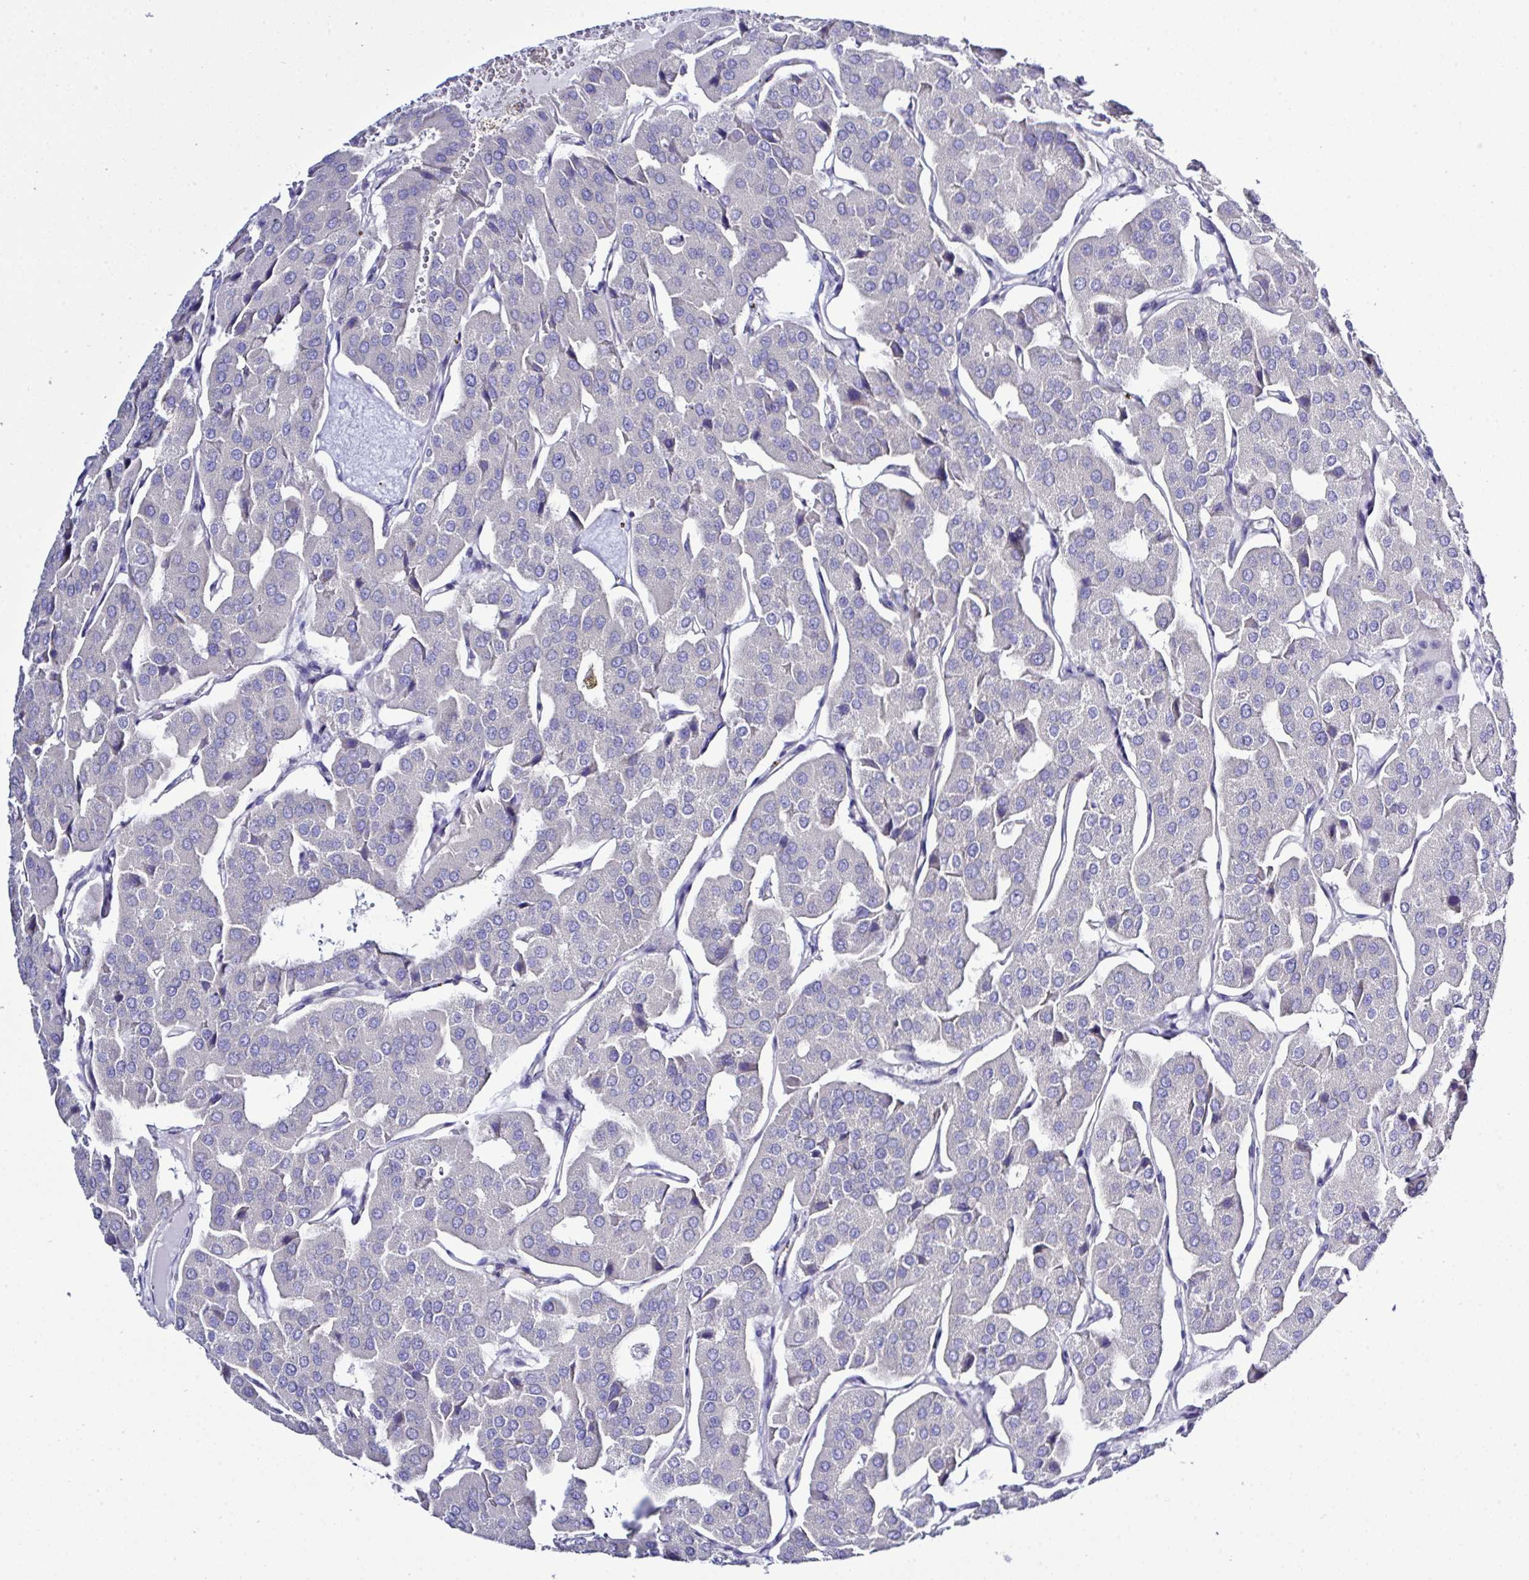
{"staining": {"intensity": "negative", "quantity": "none", "location": "none"}, "tissue": "parathyroid gland", "cell_type": "Glandular cells", "image_type": "normal", "snomed": [{"axis": "morphology", "description": "Normal tissue, NOS"}, {"axis": "morphology", "description": "Adenoma, NOS"}, {"axis": "topography", "description": "Parathyroid gland"}], "caption": "IHC of benign human parathyroid gland exhibits no staining in glandular cells.", "gene": "MED11", "patient": {"sex": "female", "age": 86}}